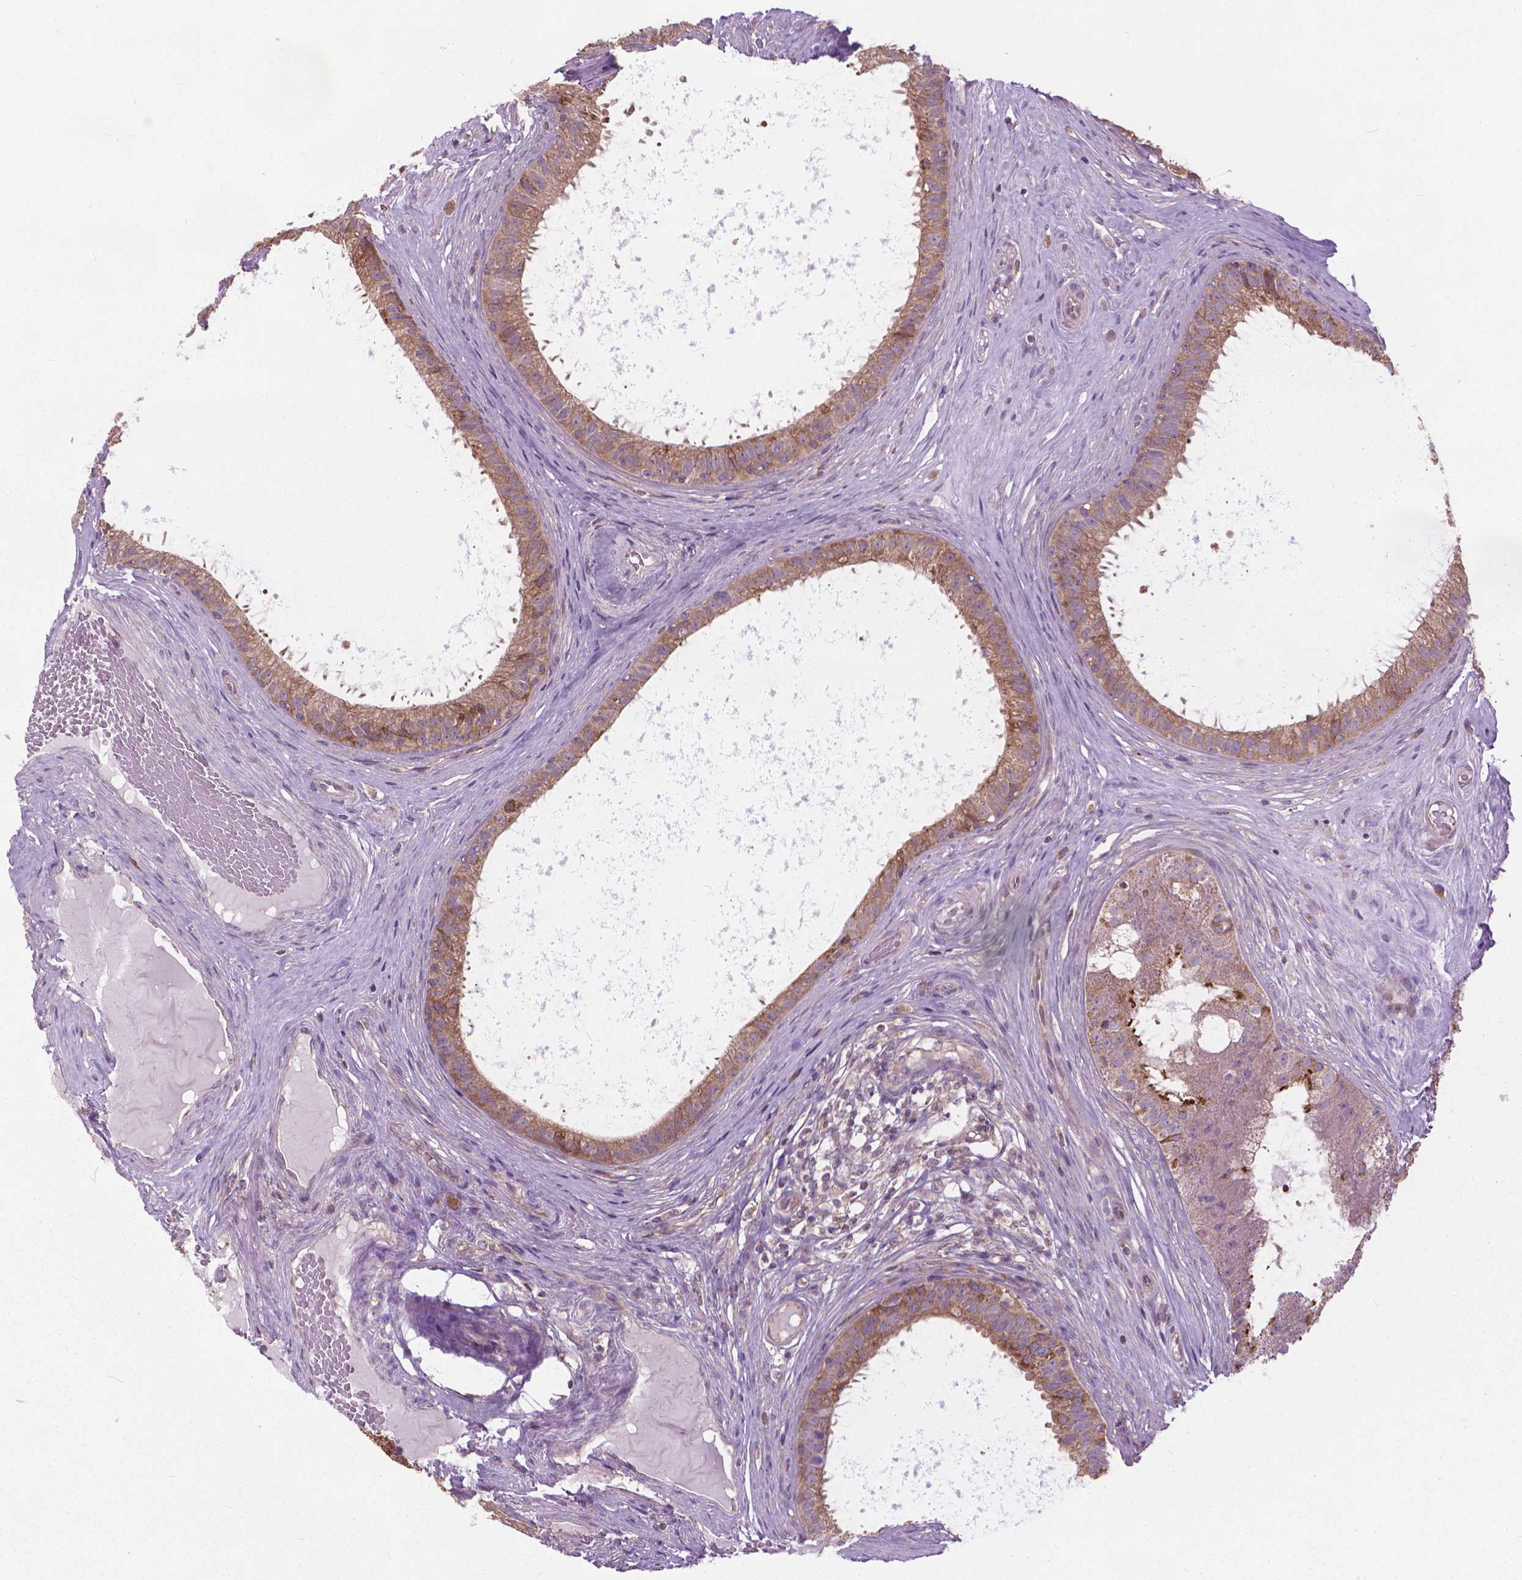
{"staining": {"intensity": "moderate", "quantity": "25%-75%", "location": "cytoplasmic/membranous"}, "tissue": "epididymis", "cell_type": "Glandular cells", "image_type": "normal", "snomed": [{"axis": "morphology", "description": "Normal tissue, NOS"}, {"axis": "topography", "description": "Epididymis"}], "caption": "Immunohistochemical staining of unremarkable epididymis reveals 25%-75% levels of moderate cytoplasmic/membranous protein staining in about 25%-75% of glandular cells.", "gene": "NUDT1", "patient": {"sex": "male", "age": 59}}